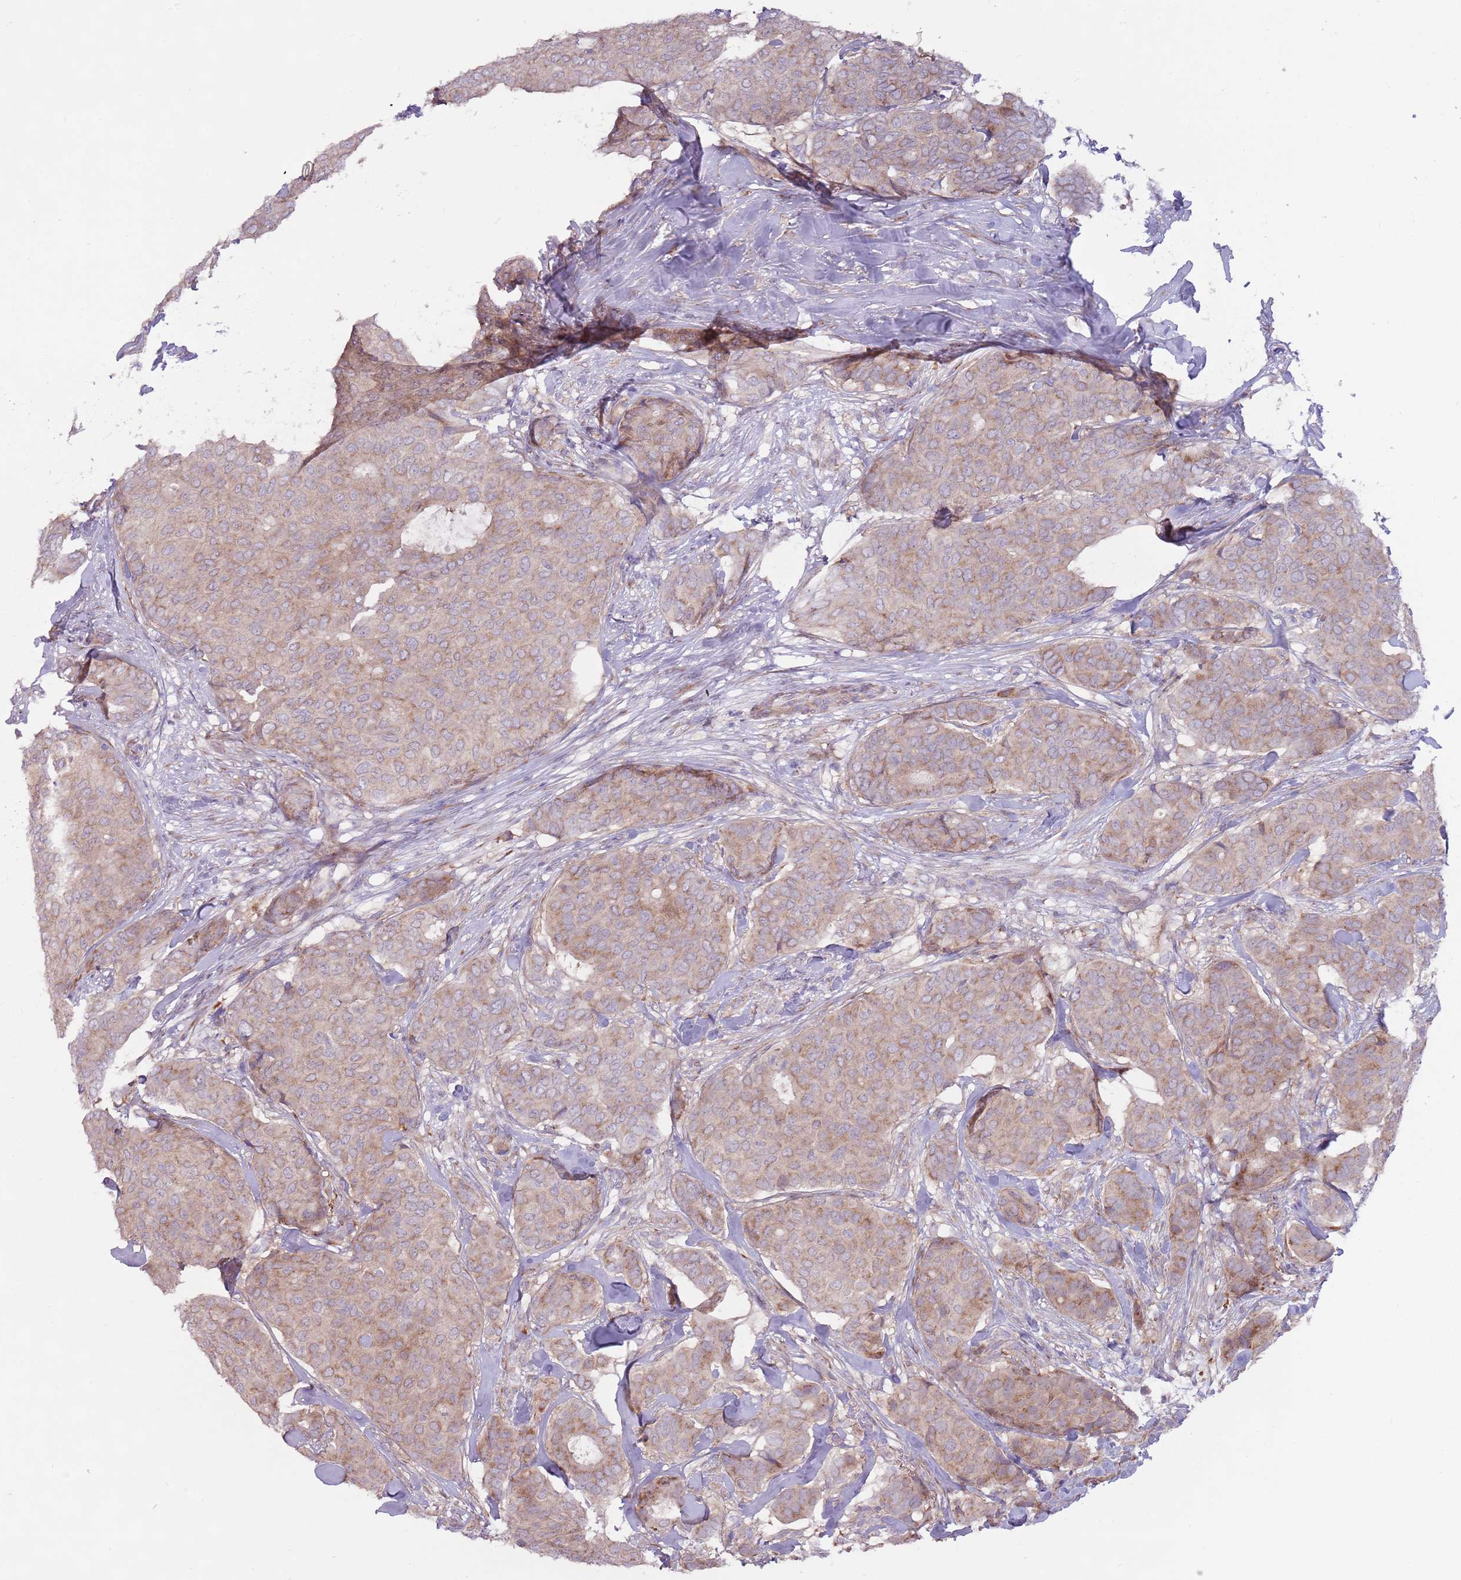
{"staining": {"intensity": "weak", "quantity": "25%-75%", "location": "cytoplasmic/membranous"}, "tissue": "breast cancer", "cell_type": "Tumor cells", "image_type": "cancer", "snomed": [{"axis": "morphology", "description": "Duct carcinoma"}, {"axis": "topography", "description": "Breast"}], "caption": "Protein staining of infiltrating ductal carcinoma (breast) tissue shows weak cytoplasmic/membranous positivity in about 25%-75% of tumor cells. Using DAB (3,3'-diaminobenzidine) (brown) and hematoxylin (blue) stains, captured at high magnification using brightfield microscopy.", "gene": "CCDC150", "patient": {"sex": "female", "age": 75}}